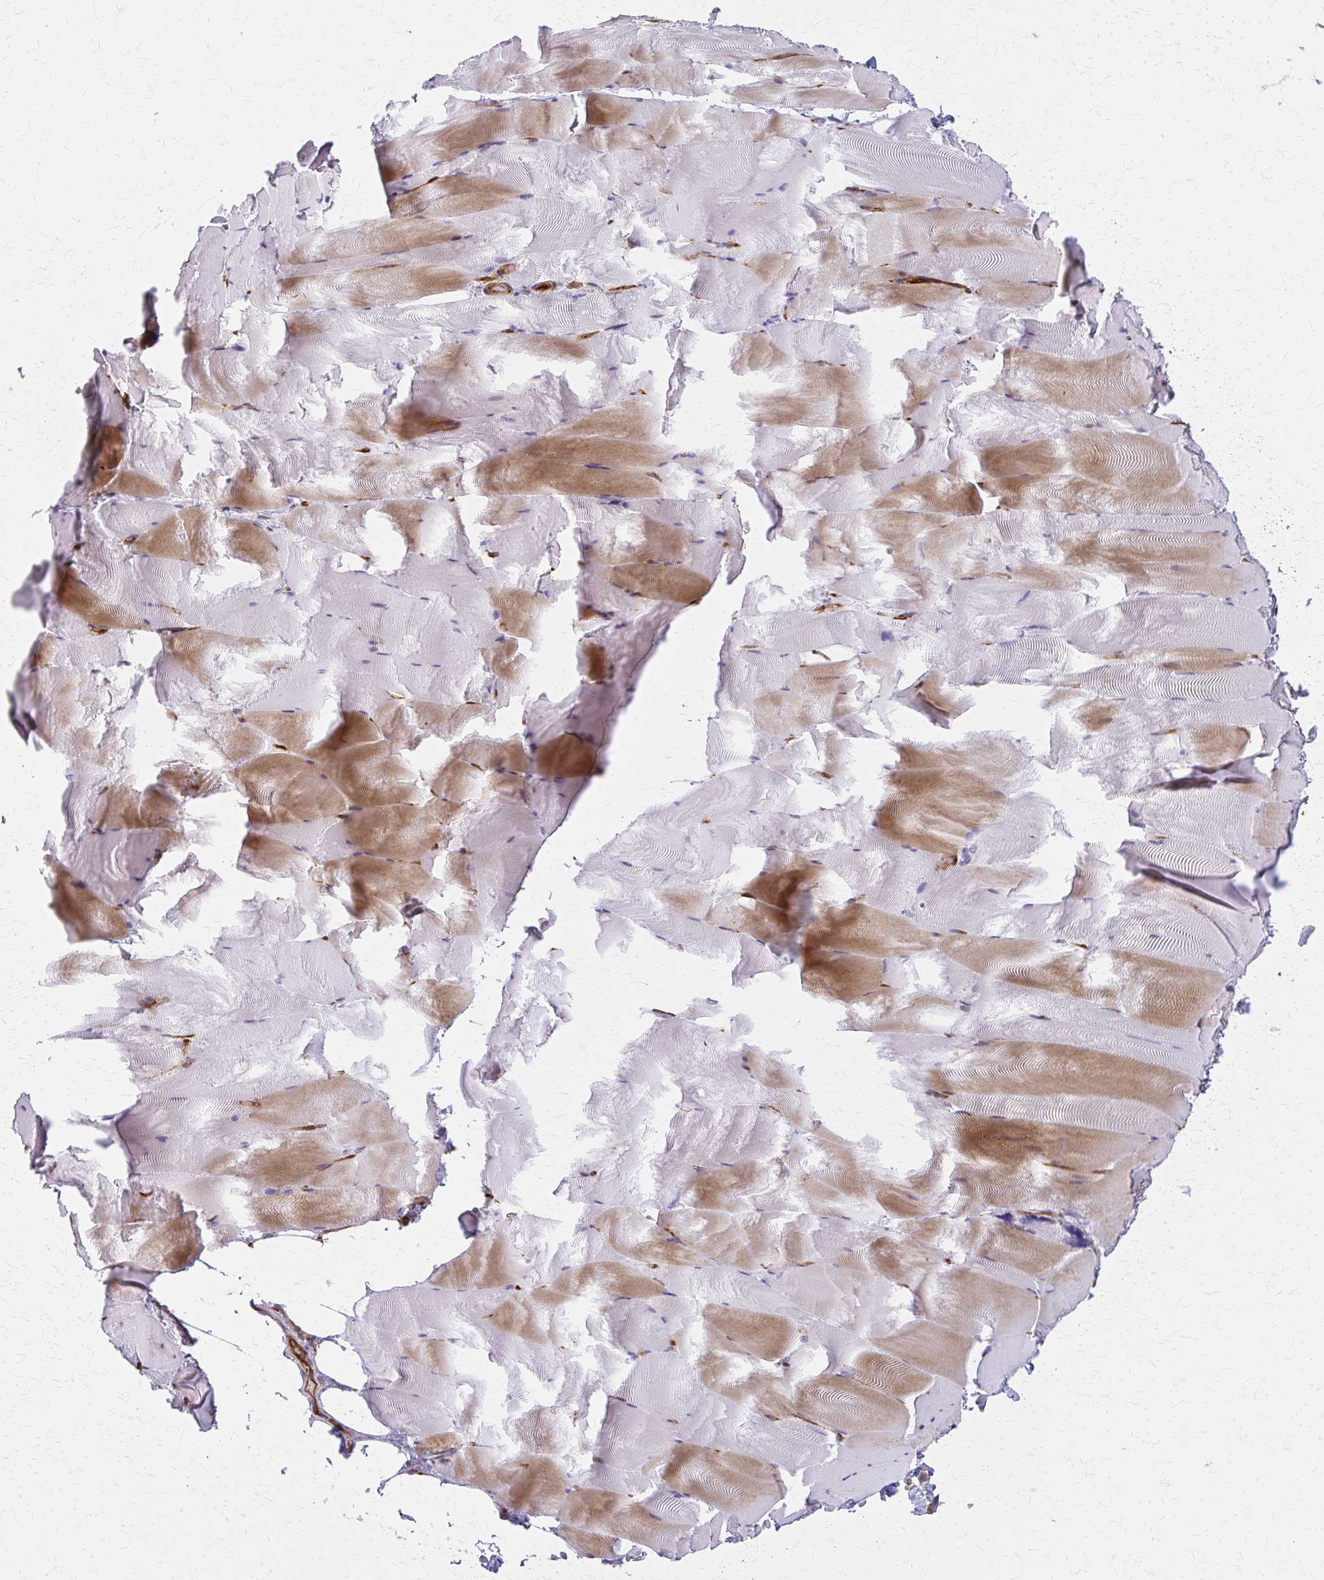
{"staining": {"intensity": "moderate", "quantity": "25%-75%", "location": "cytoplasmic/membranous"}, "tissue": "skeletal muscle", "cell_type": "Myocytes", "image_type": "normal", "snomed": [{"axis": "morphology", "description": "Normal tissue, NOS"}, {"axis": "topography", "description": "Skeletal muscle"}], "caption": "Benign skeletal muscle was stained to show a protein in brown. There is medium levels of moderate cytoplasmic/membranous expression in about 25%-75% of myocytes. The protein is shown in brown color, while the nuclei are stained blue.", "gene": "WASF2", "patient": {"sex": "female", "age": 64}}